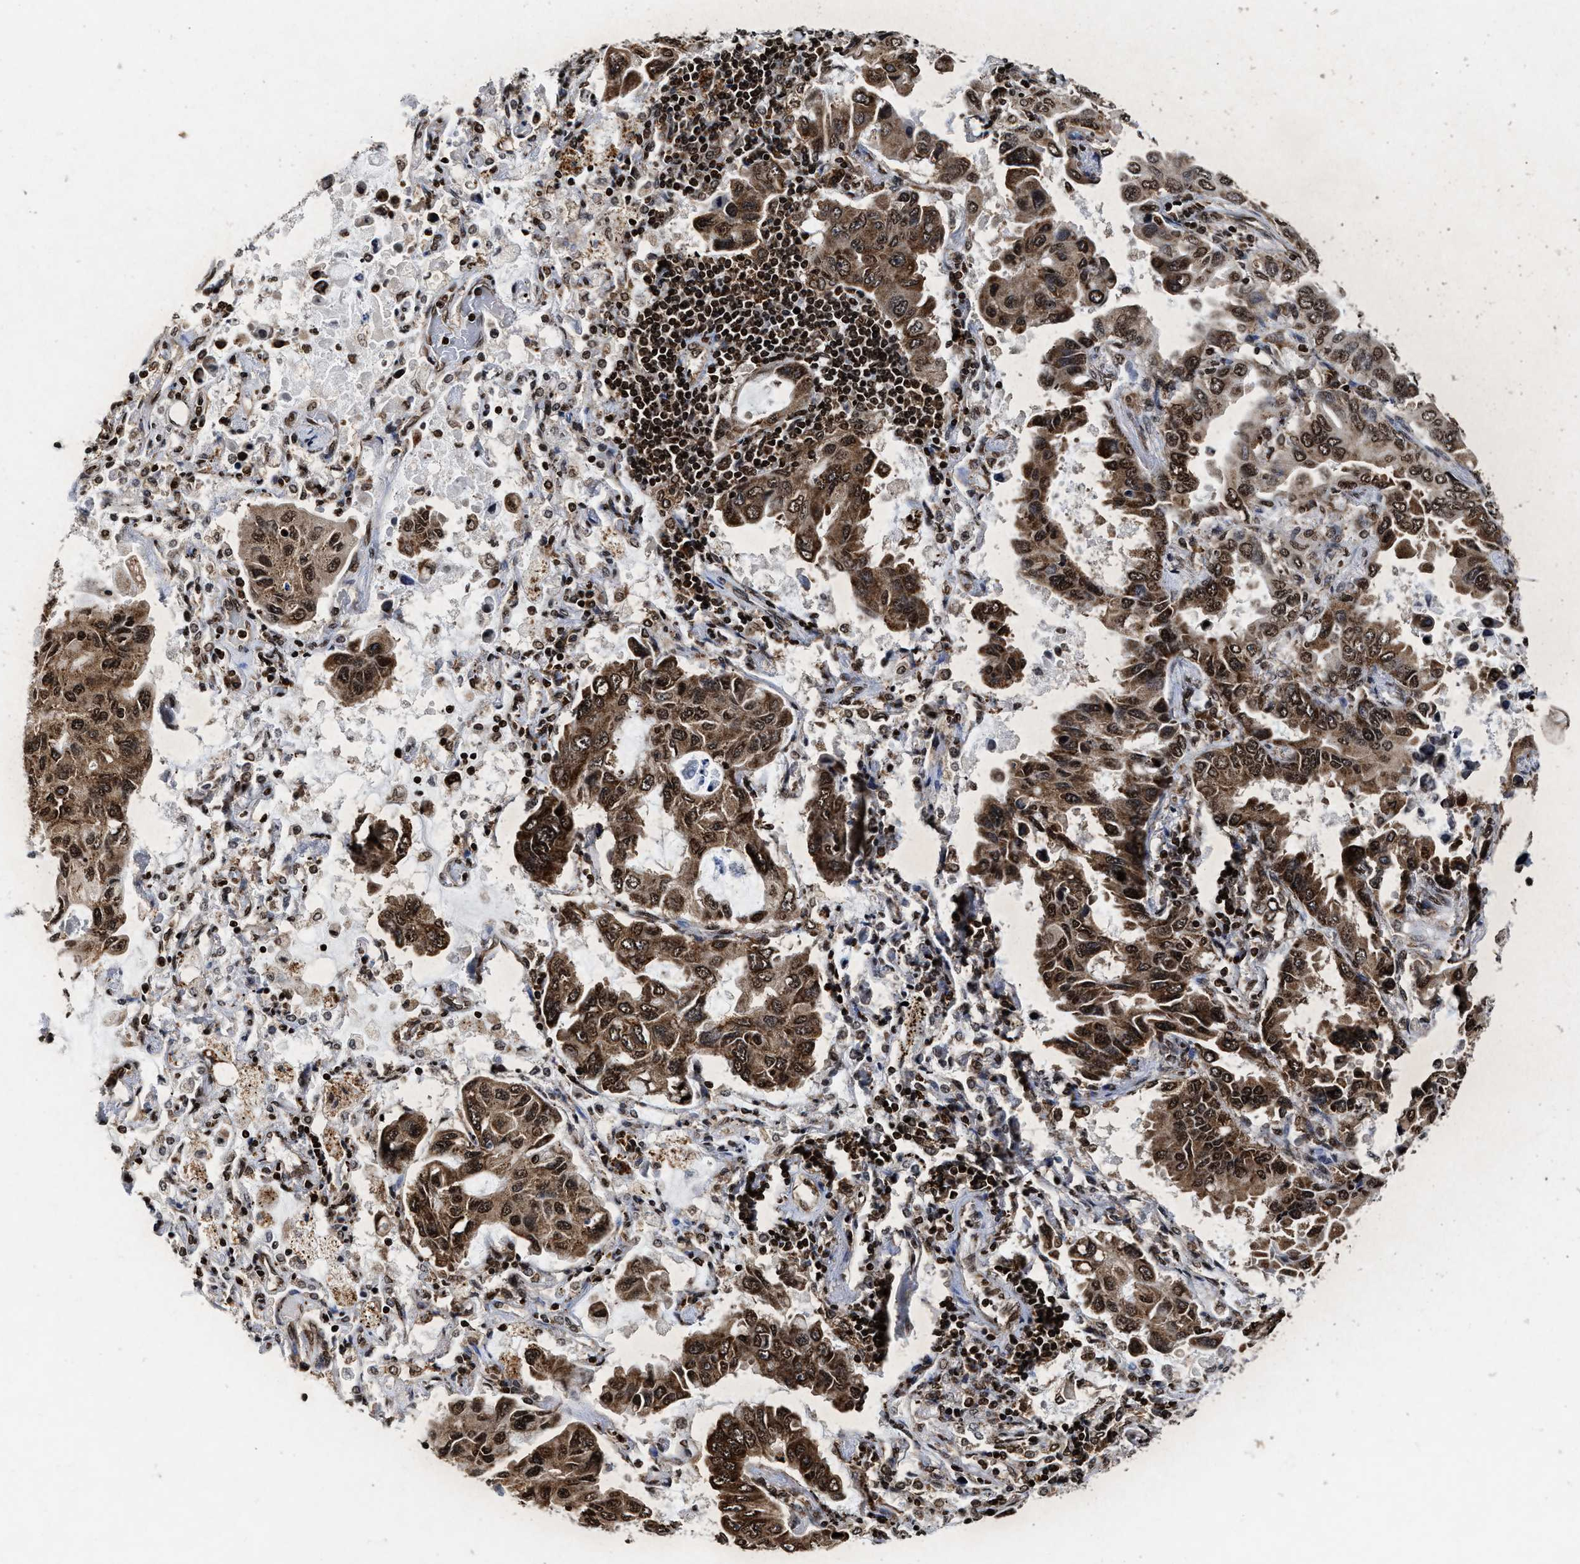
{"staining": {"intensity": "moderate", "quantity": ">75%", "location": "cytoplasmic/membranous,nuclear"}, "tissue": "lung cancer", "cell_type": "Tumor cells", "image_type": "cancer", "snomed": [{"axis": "morphology", "description": "Adenocarcinoma, NOS"}, {"axis": "topography", "description": "Lung"}], "caption": "Protein analysis of lung adenocarcinoma tissue demonstrates moderate cytoplasmic/membranous and nuclear staining in approximately >75% of tumor cells. (IHC, brightfield microscopy, high magnification).", "gene": "ALYREF", "patient": {"sex": "male", "age": 64}}